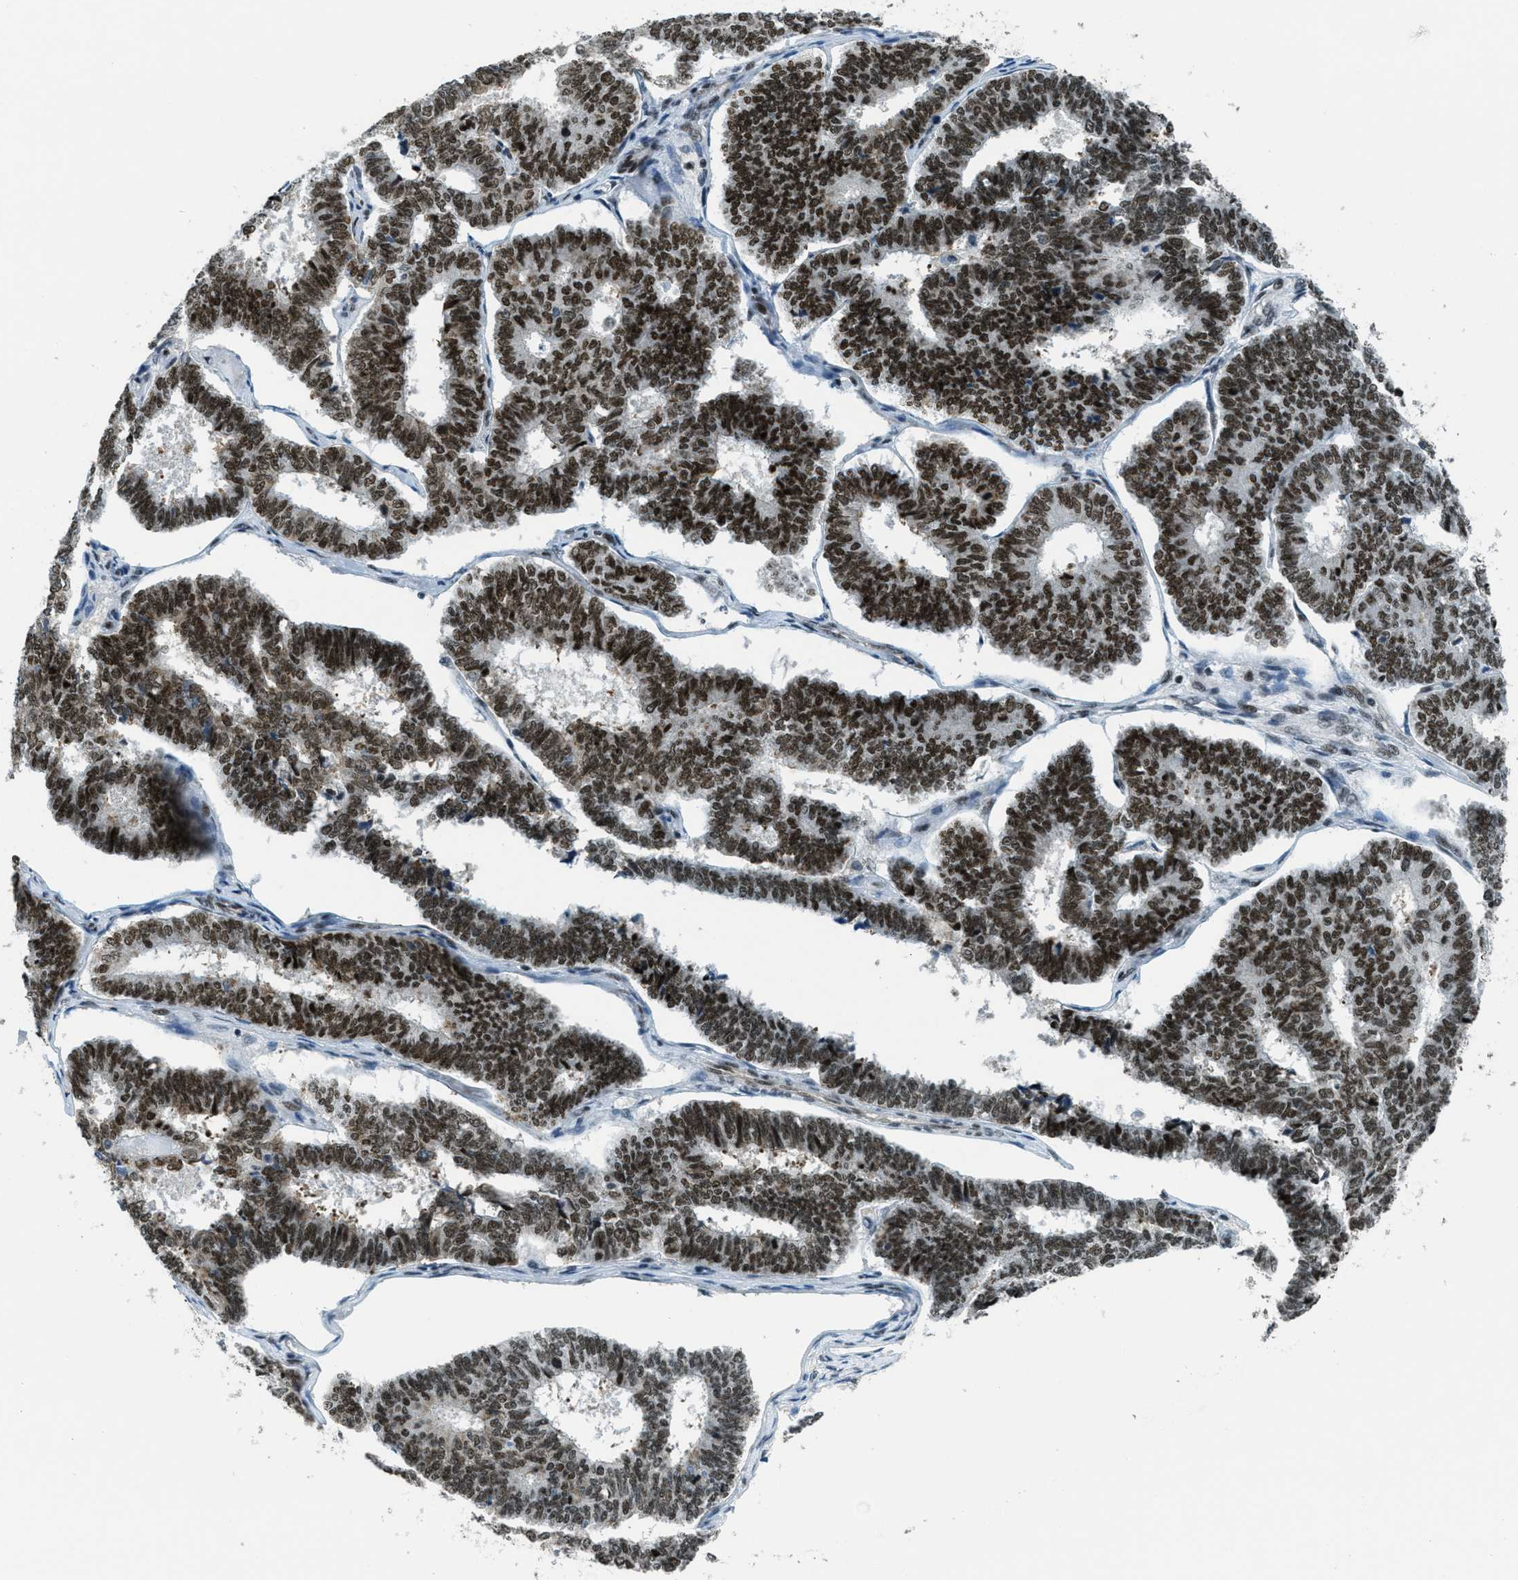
{"staining": {"intensity": "strong", "quantity": ">75%", "location": "nuclear"}, "tissue": "endometrial cancer", "cell_type": "Tumor cells", "image_type": "cancer", "snomed": [{"axis": "morphology", "description": "Adenocarcinoma, NOS"}, {"axis": "topography", "description": "Endometrium"}], "caption": "Immunohistochemistry (IHC) photomicrograph of neoplastic tissue: adenocarcinoma (endometrial) stained using IHC exhibits high levels of strong protein expression localized specifically in the nuclear of tumor cells, appearing as a nuclear brown color.", "gene": "KLF6", "patient": {"sex": "female", "age": 70}}